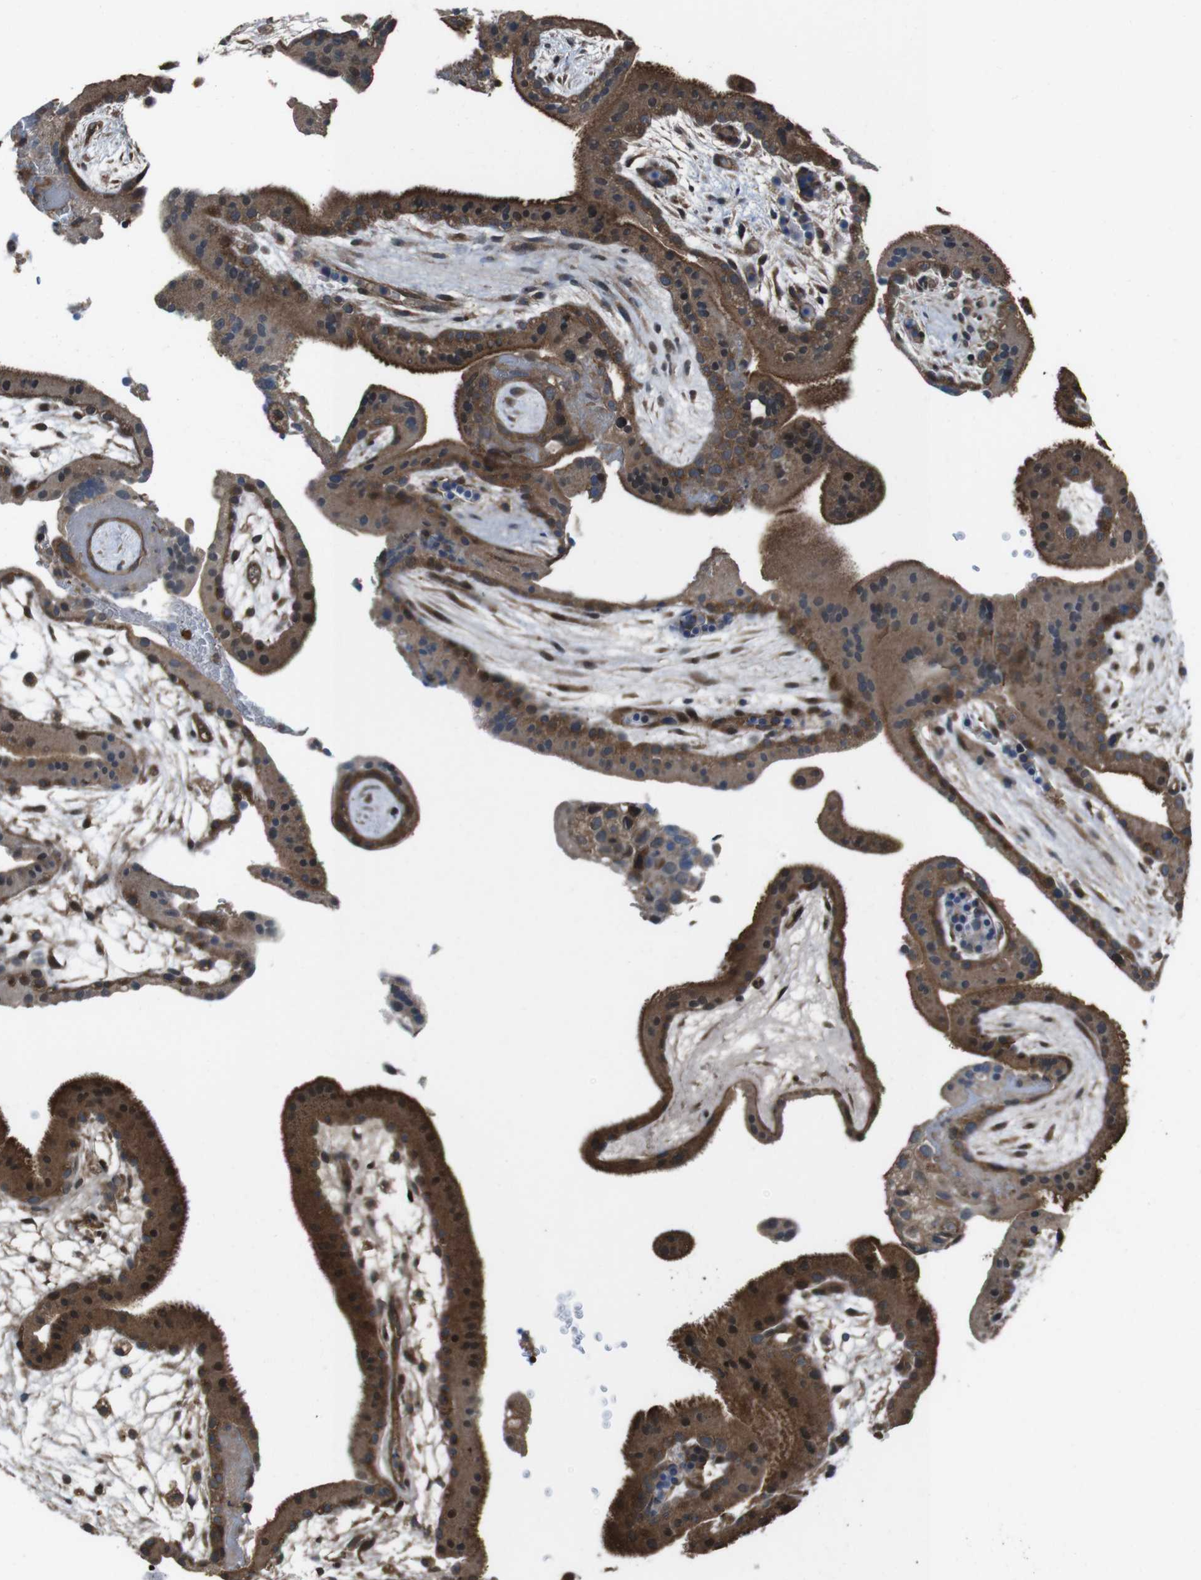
{"staining": {"intensity": "strong", "quantity": ">75%", "location": "cytoplasmic/membranous,nuclear"}, "tissue": "placenta", "cell_type": "Trophoblastic cells", "image_type": "normal", "snomed": [{"axis": "morphology", "description": "Normal tissue, NOS"}, {"axis": "topography", "description": "Placenta"}], "caption": "An image showing strong cytoplasmic/membranous,nuclear expression in about >75% of trophoblastic cells in benign placenta, as visualized by brown immunohistochemical staining.", "gene": "SLC22A23", "patient": {"sex": "female", "age": 19}}